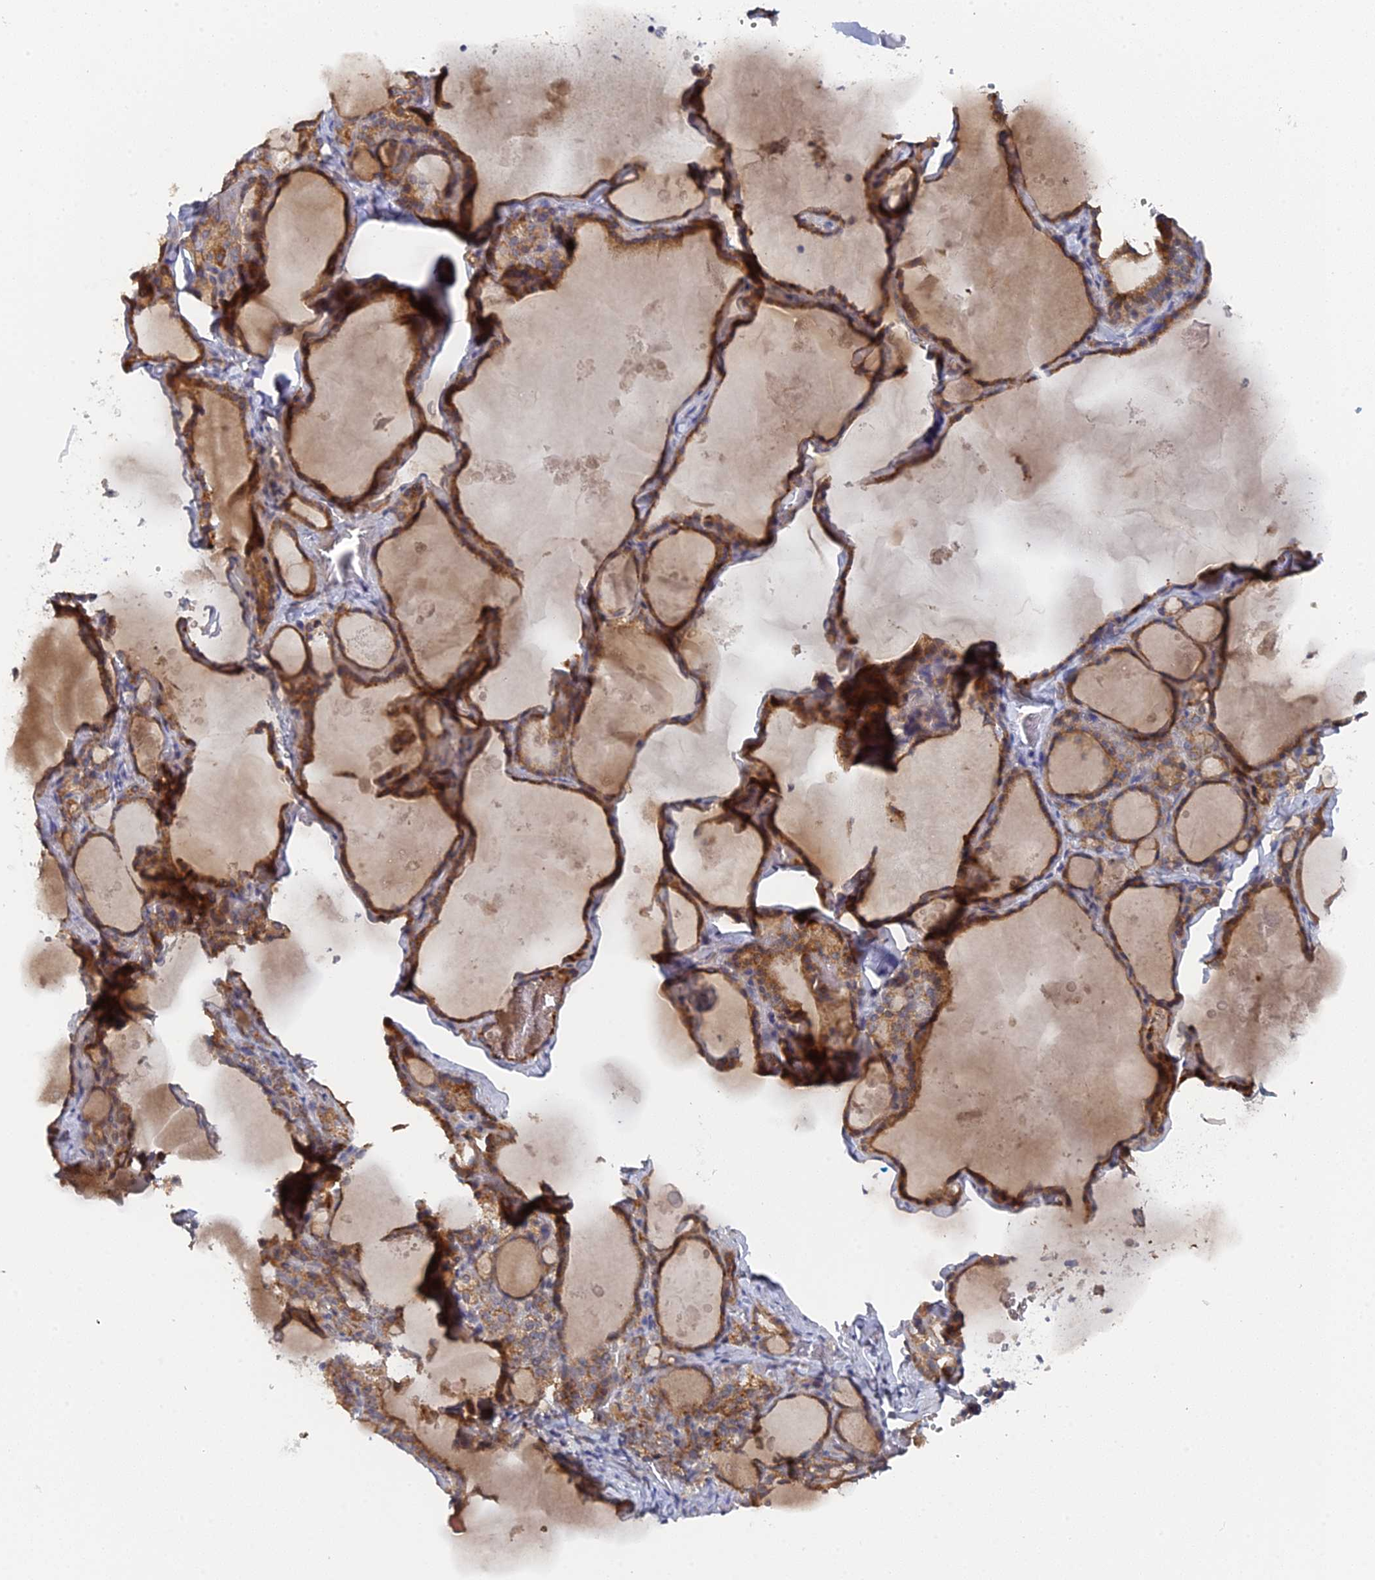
{"staining": {"intensity": "strong", "quantity": ">75%", "location": "cytoplasmic/membranous"}, "tissue": "thyroid gland", "cell_type": "Glandular cells", "image_type": "normal", "snomed": [{"axis": "morphology", "description": "Normal tissue, NOS"}, {"axis": "topography", "description": "Thyroid gland"}], "caption": "Immunohistochemistry (IHC) of normal human thyroid gland shows high levels of strong cytoplasmic/membranous positivity in about >75% of glandular cells.", "gene": "MIGA2", "patient": {"sex": "male", "age": 56}}